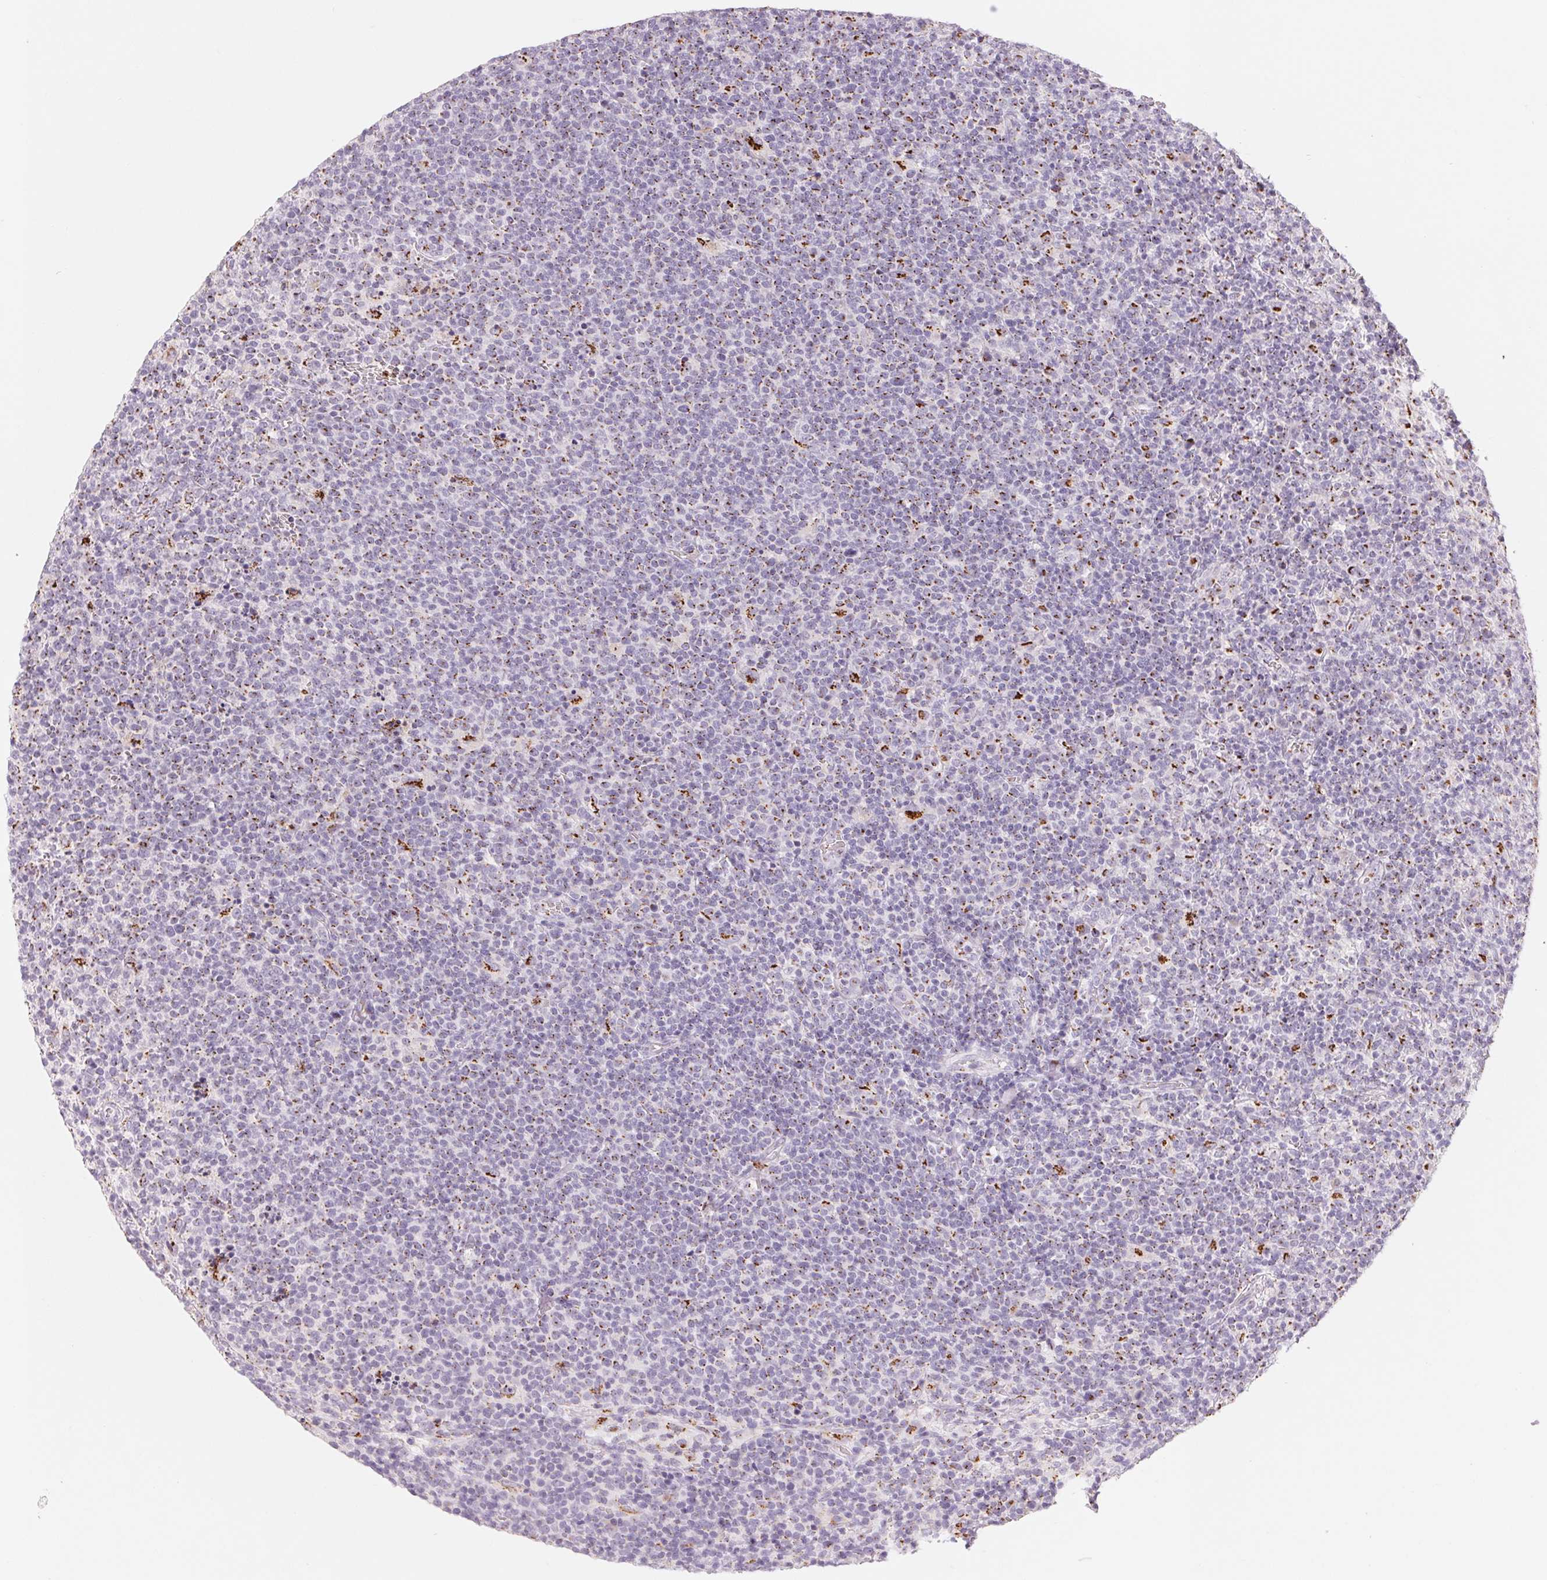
{"staining": {"intensity": "negative", "quantity": "none", "location": "none"}, "tissue": "lymphoma", "cell_type": "Tumor cells", "image_type": "cancer", "snomed": [{"axis": "morphology", "description": "Malignant lymphoma, non-Hodgkin's type, High grade"}, {"axis": "topography", "description": "Lymph node"}], "caption": "Lymphoma was stained to show a protein in brown. There is no significant staining in tumor cells. Nuclei are stained in blue.", "gene": "GALNT7", "patient": {"sex": "male", "age": 61}}